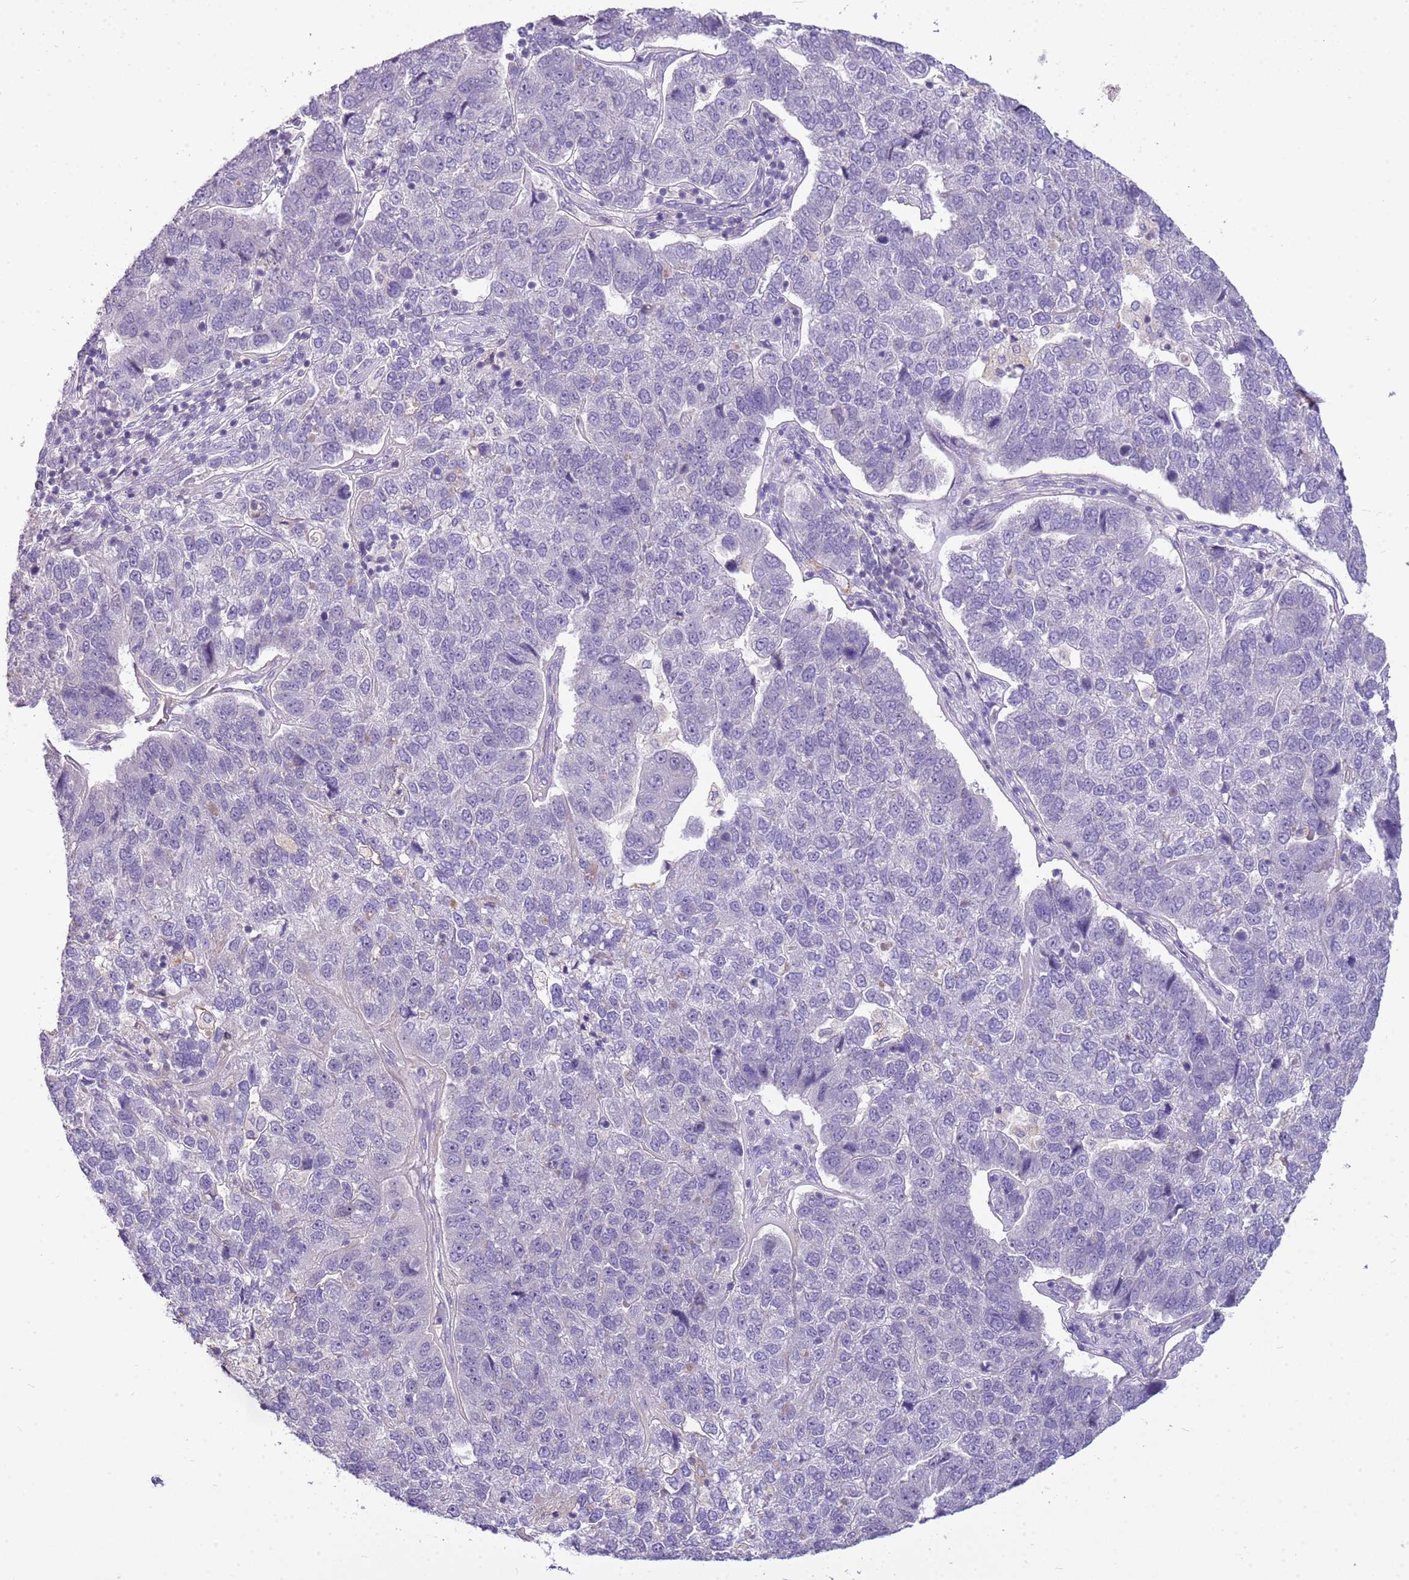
{"staining": {"intensity": "negative", "quantity": "none", "location": "none"}, "tissue": "pancreatic cancer", "cell_type": "Tumor cells", "image_type": "cancer", "snomed": [{"axis": "morphology", "description": "Adenocarcinoma, NOS"}, {"axis": "topography", "description": "Pancreas"}], "caption": "IHC image of pancreatic cancer stained for a protein (brown), which displays no positivity in tumor cells.", "gene": "SCAMP5", "patient": {"sex": "female", "age": 61}}